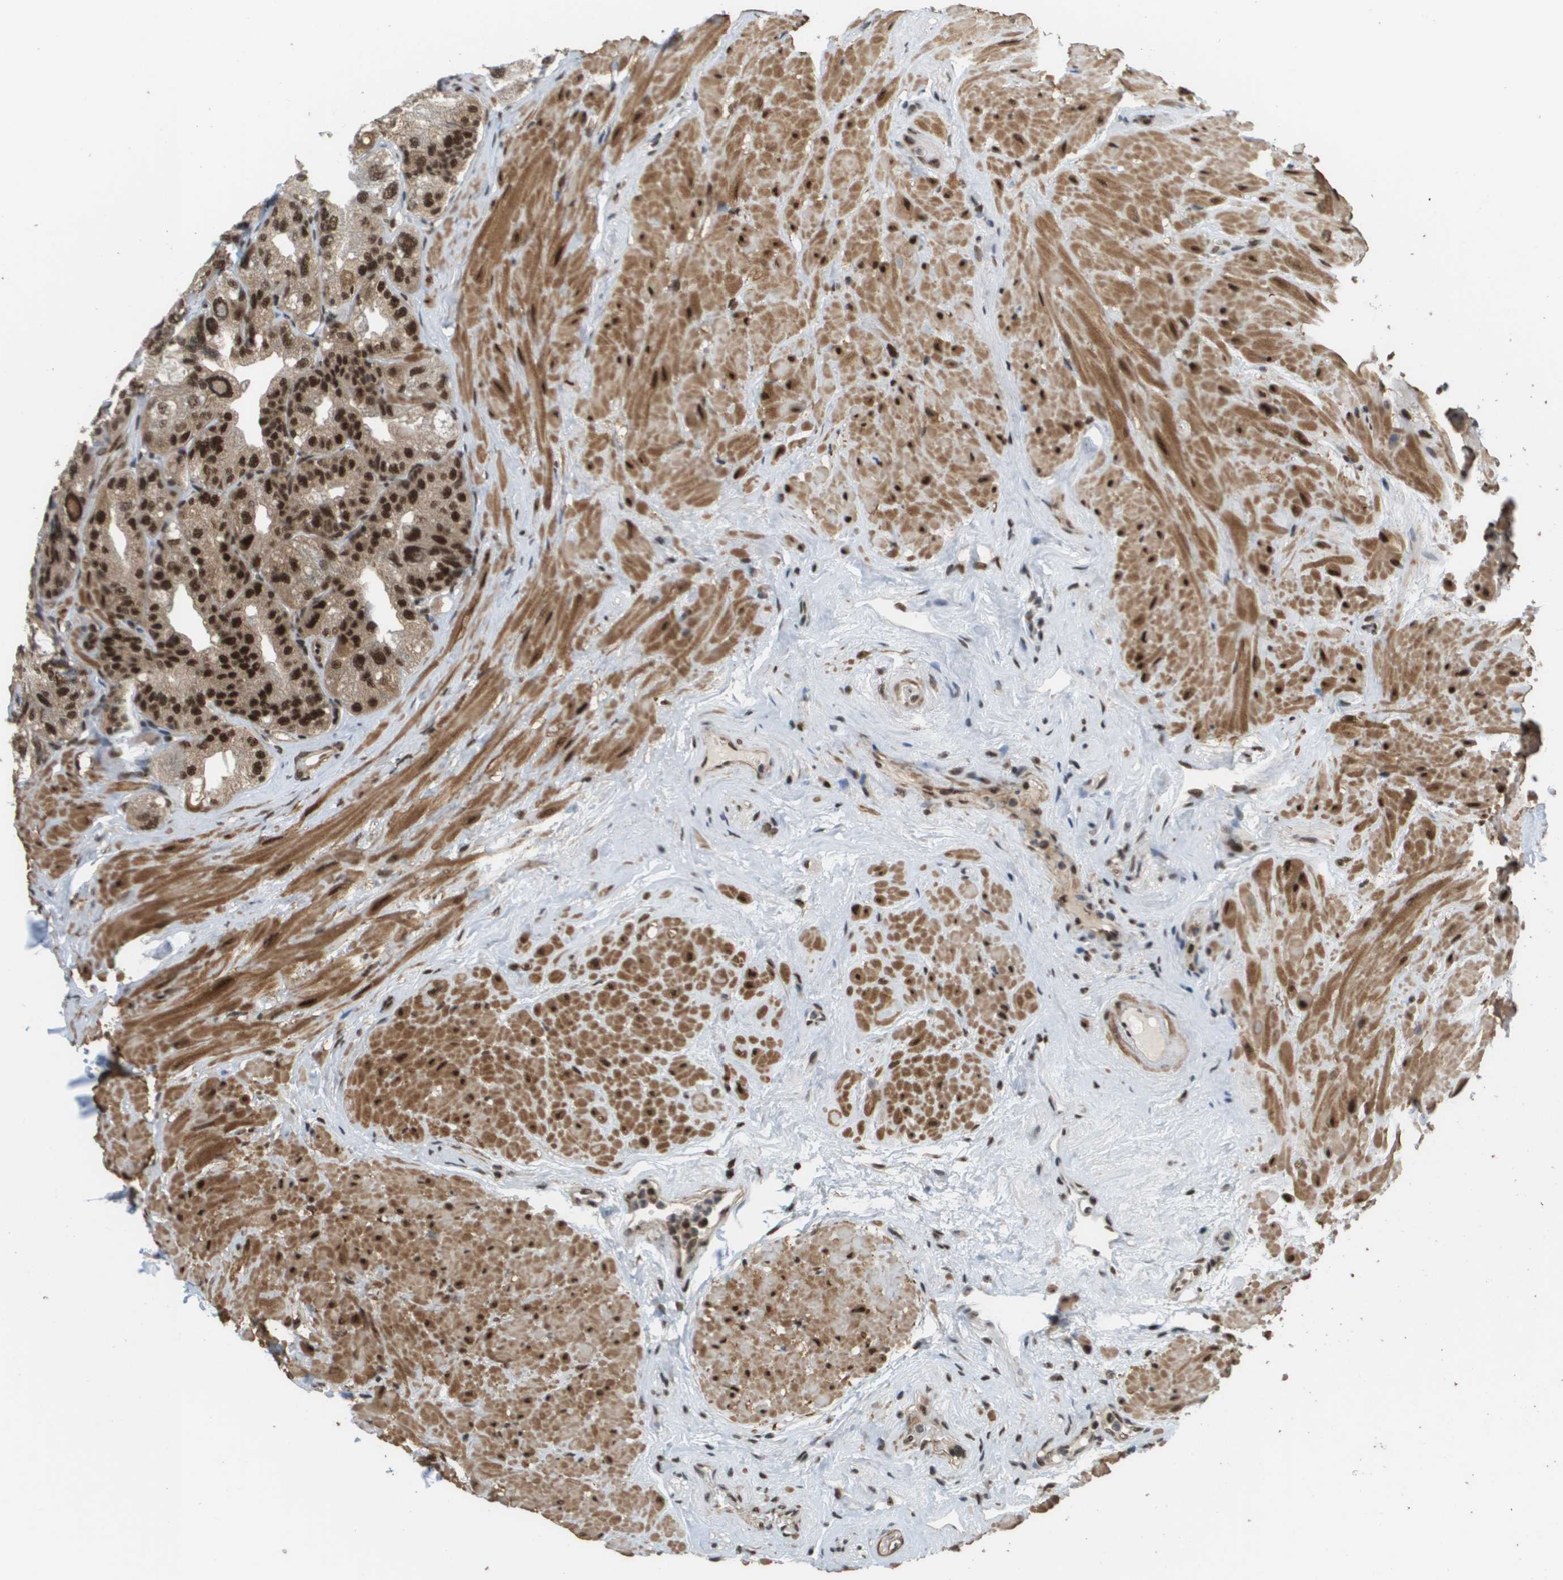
{"staining": {"intensity": "strong", "quantity": ">75%", "location": "nuclear"}, "tissue": "seminal vesicle", "cell_type": "Glandular cells", "image_type": "normal", "snomed": [{"axis": "morphology", "description": "Normal tissue, NOS"}, {"axis": "topography", "description": "Seminal veicle"}], "caption": "Immunohistochemistry (IHC) (DAB) staining of unremarkable human seminal vesicle reveals strong nuclear protein expression in about >75% of glandular cells. (brown staining indicates protein expression, while blue staining denotes nuclei).", "gene": "PRCC", "patient": {"sex": "male", "age": 68}}